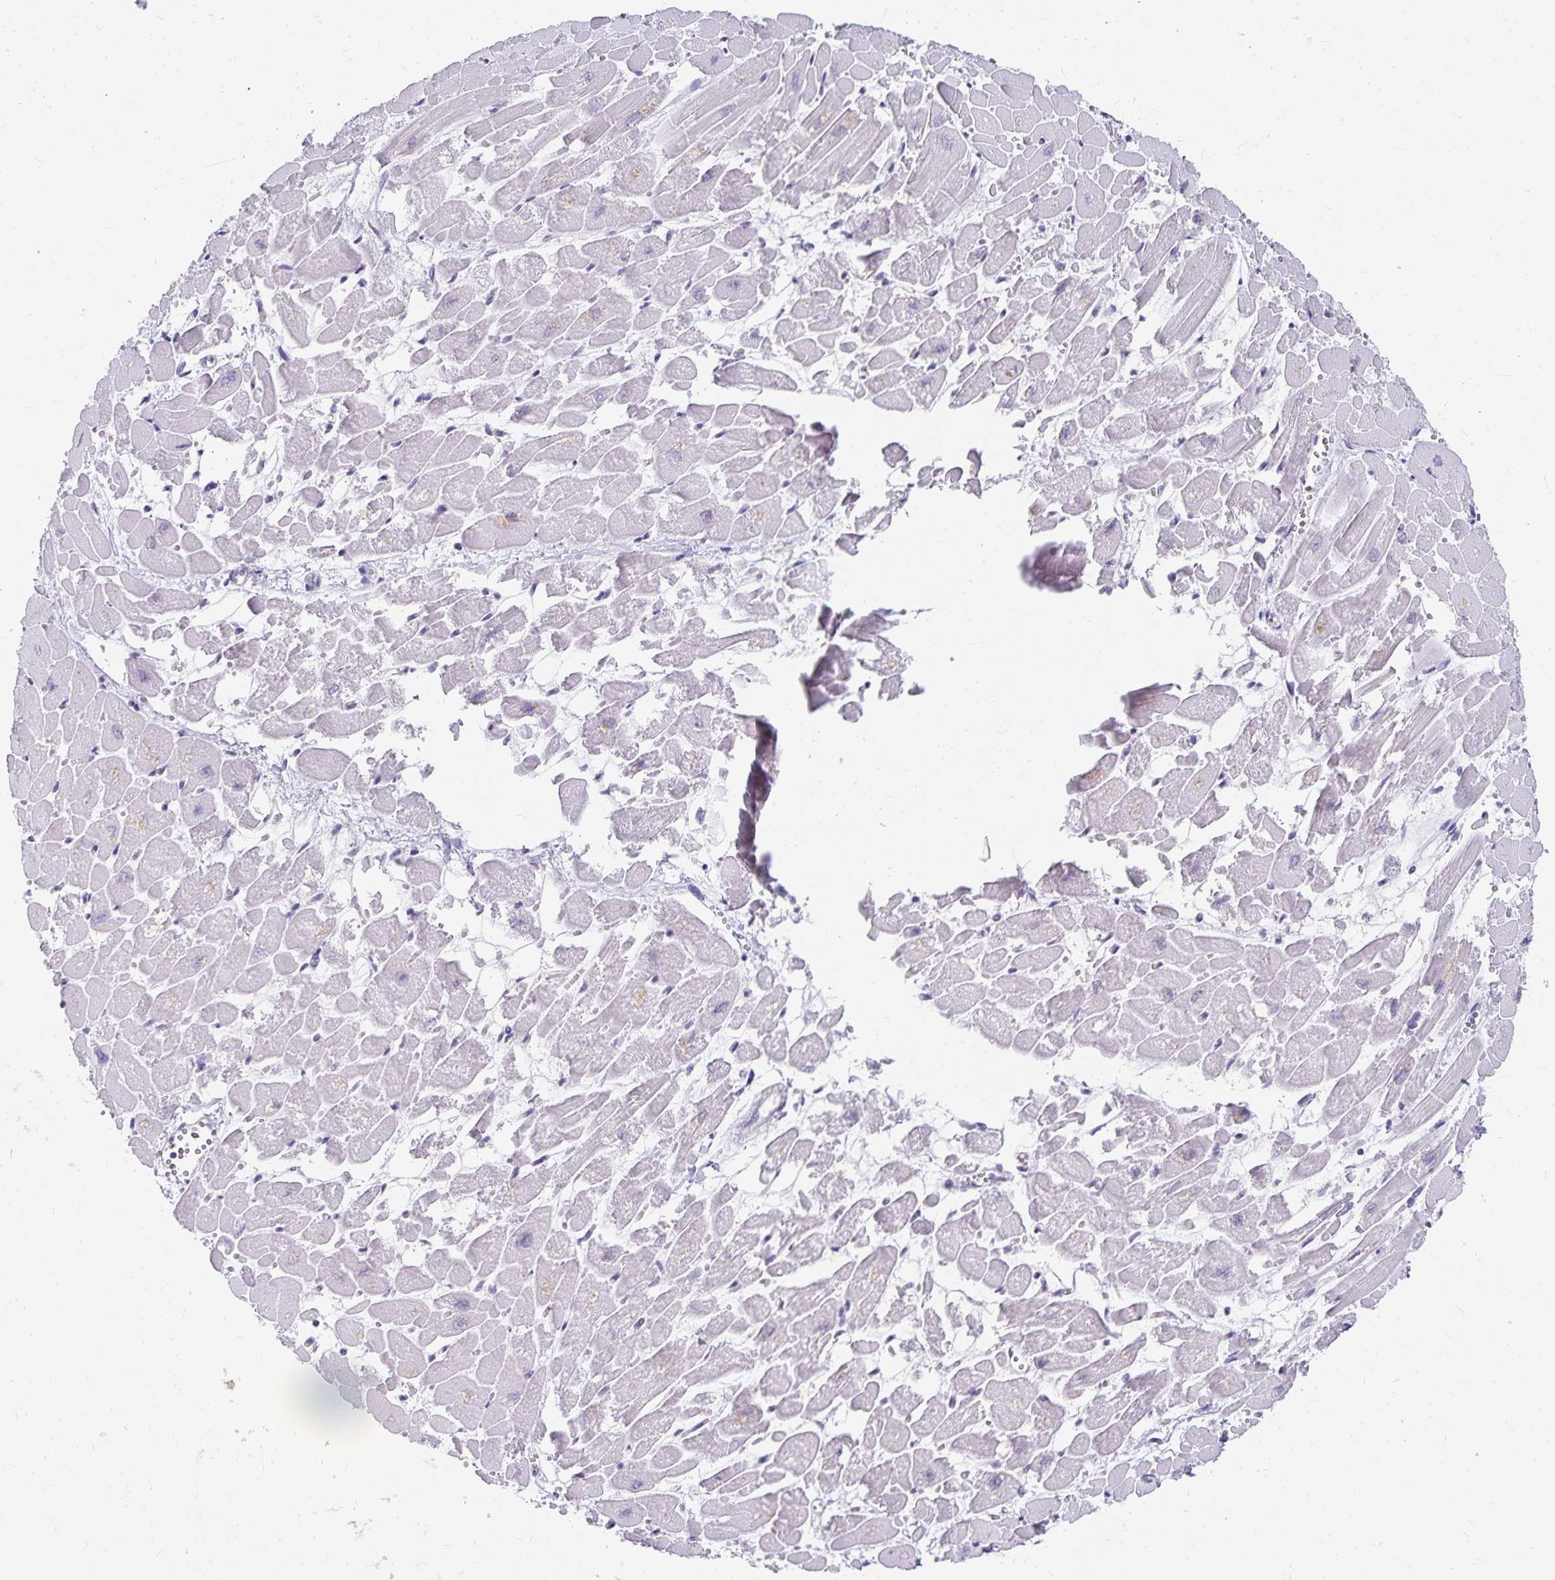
{"staining": {"intensity": "negative", "quantity": "none", "location": "none"}, "tissue": "heart muscle", "cell_type": "Cardiomyocytes", "image_type": "normal", "snomed": [{"axis": "morphology", "description": "Normal tissue, NOS"}, {"axis": "topography", "description": "Heart"}], "caption": "The histopathology image demonstrates no significant positivity in cardiomyocytes of heart muscle. Nuclei are stained in blue.", "gene": "C20orf85", "patient": {"sex": "female", "age": 52}}